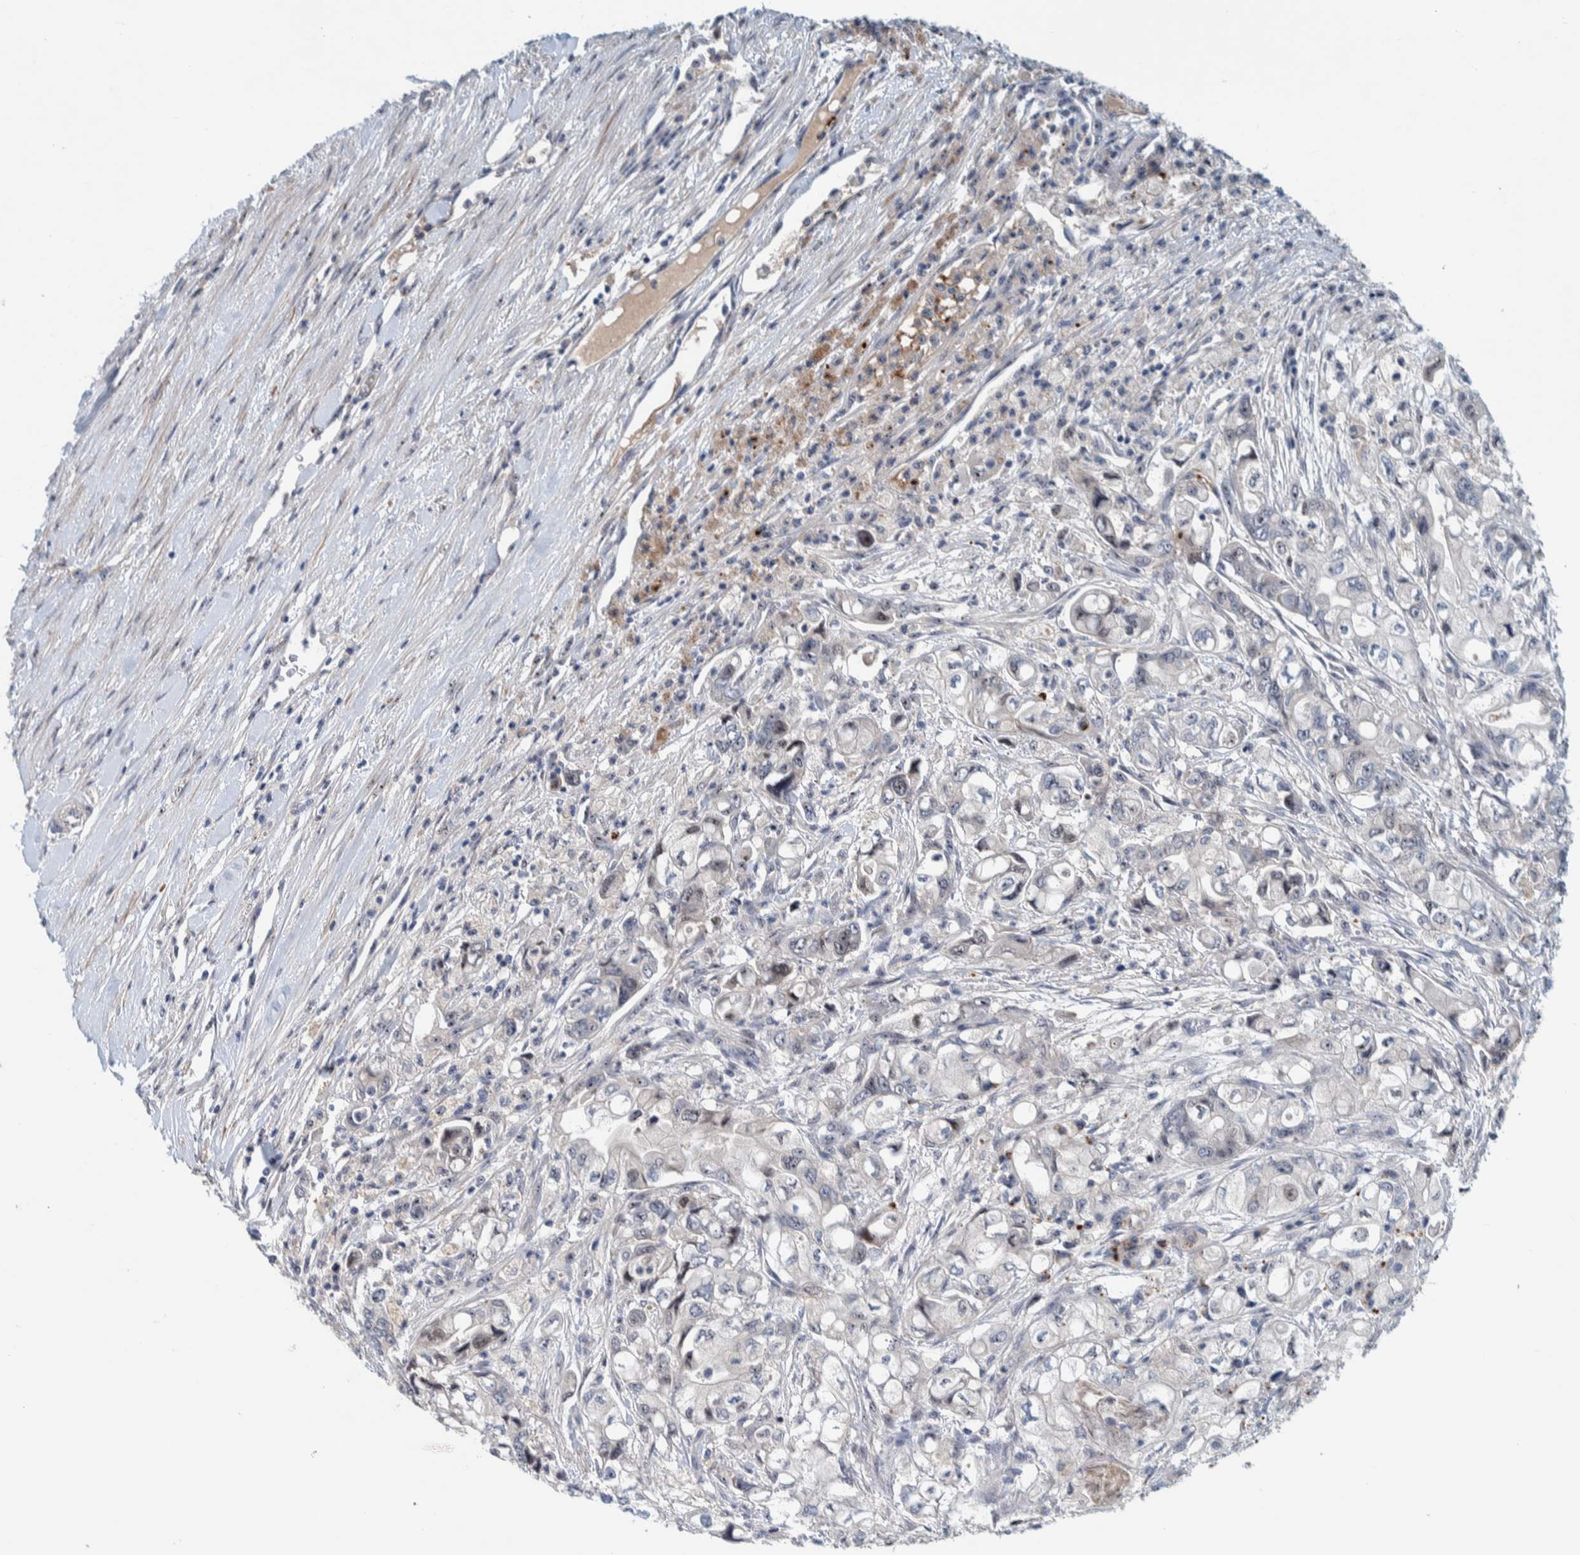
{"staining": {"intensity": "negative", "quantity": "none", "location": "none"}, "tissue": "pancreatic cancer", "cell_type": "Tumor cells", "image_type": "cancer", "snomed": [{"axis": "morphology", "description": "Adenocarcinoma, NOS"}, {"axis": "topography", "description": "Pancreas"}], "caption": "Tumor cells are negative for protein expression in human pancreatic cancer (adenocarcinoma).", "gene": "NOL11", "patient": {"sex": "male", "age": 79}}